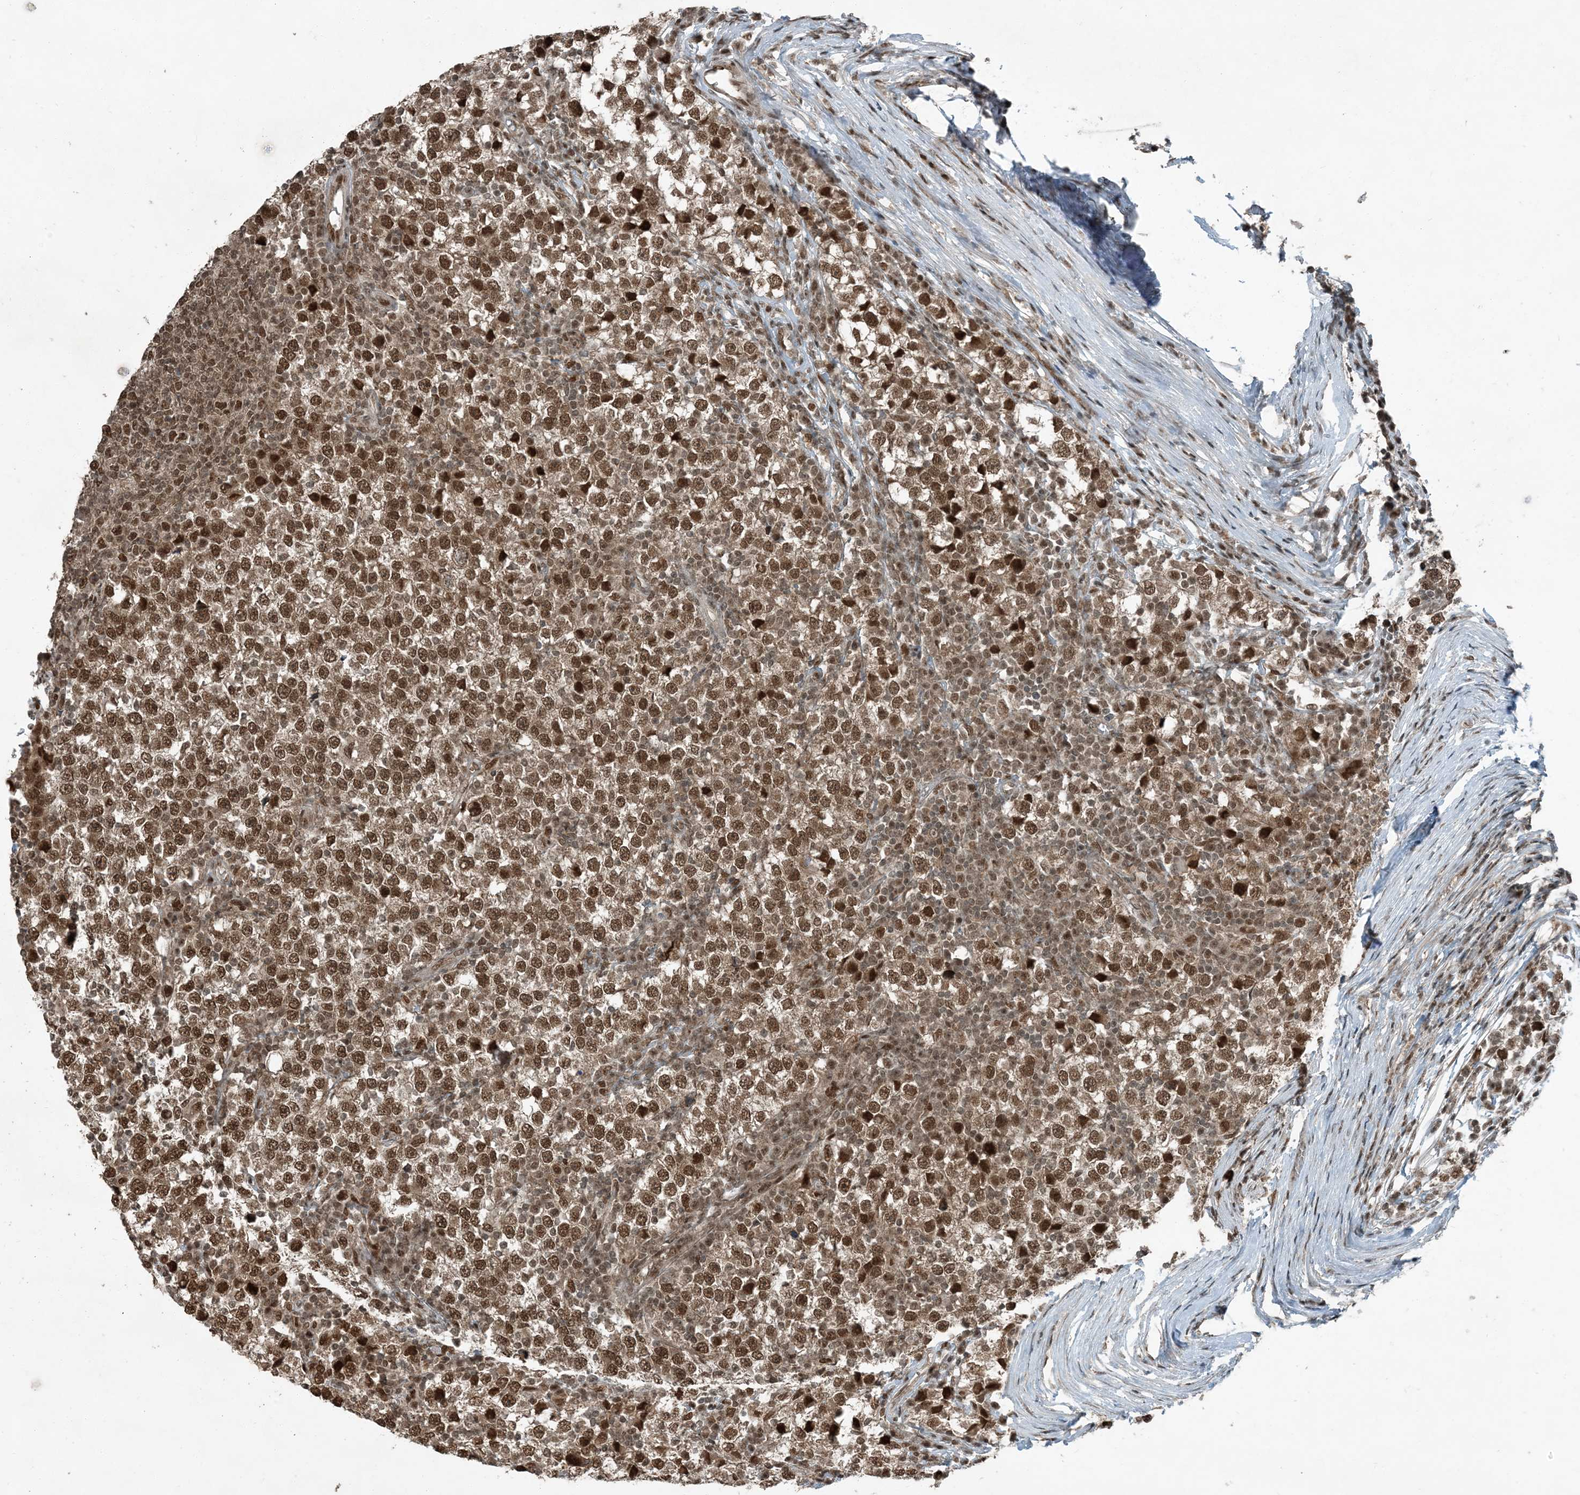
{"staining": {"intensity": "moderate", "quantity": ">75%", "location": "nuclear"}, "tissue": "testis cancer", "cell_type": "Tumor cells", "image_type": "cancer", "snomed": [{"axis": "morphology", "description": "Seminoma, NOS"}, {"axis": "topography", "description": "Testis"}], "caption": "Brown immunohistochemical staining in human seminoma (testis) demonstrates moderate nuclear expression in approximately >75% of tumor cells.", "gene": "TRAPPC12", "patient": {"sex": "male", "age": 65}}